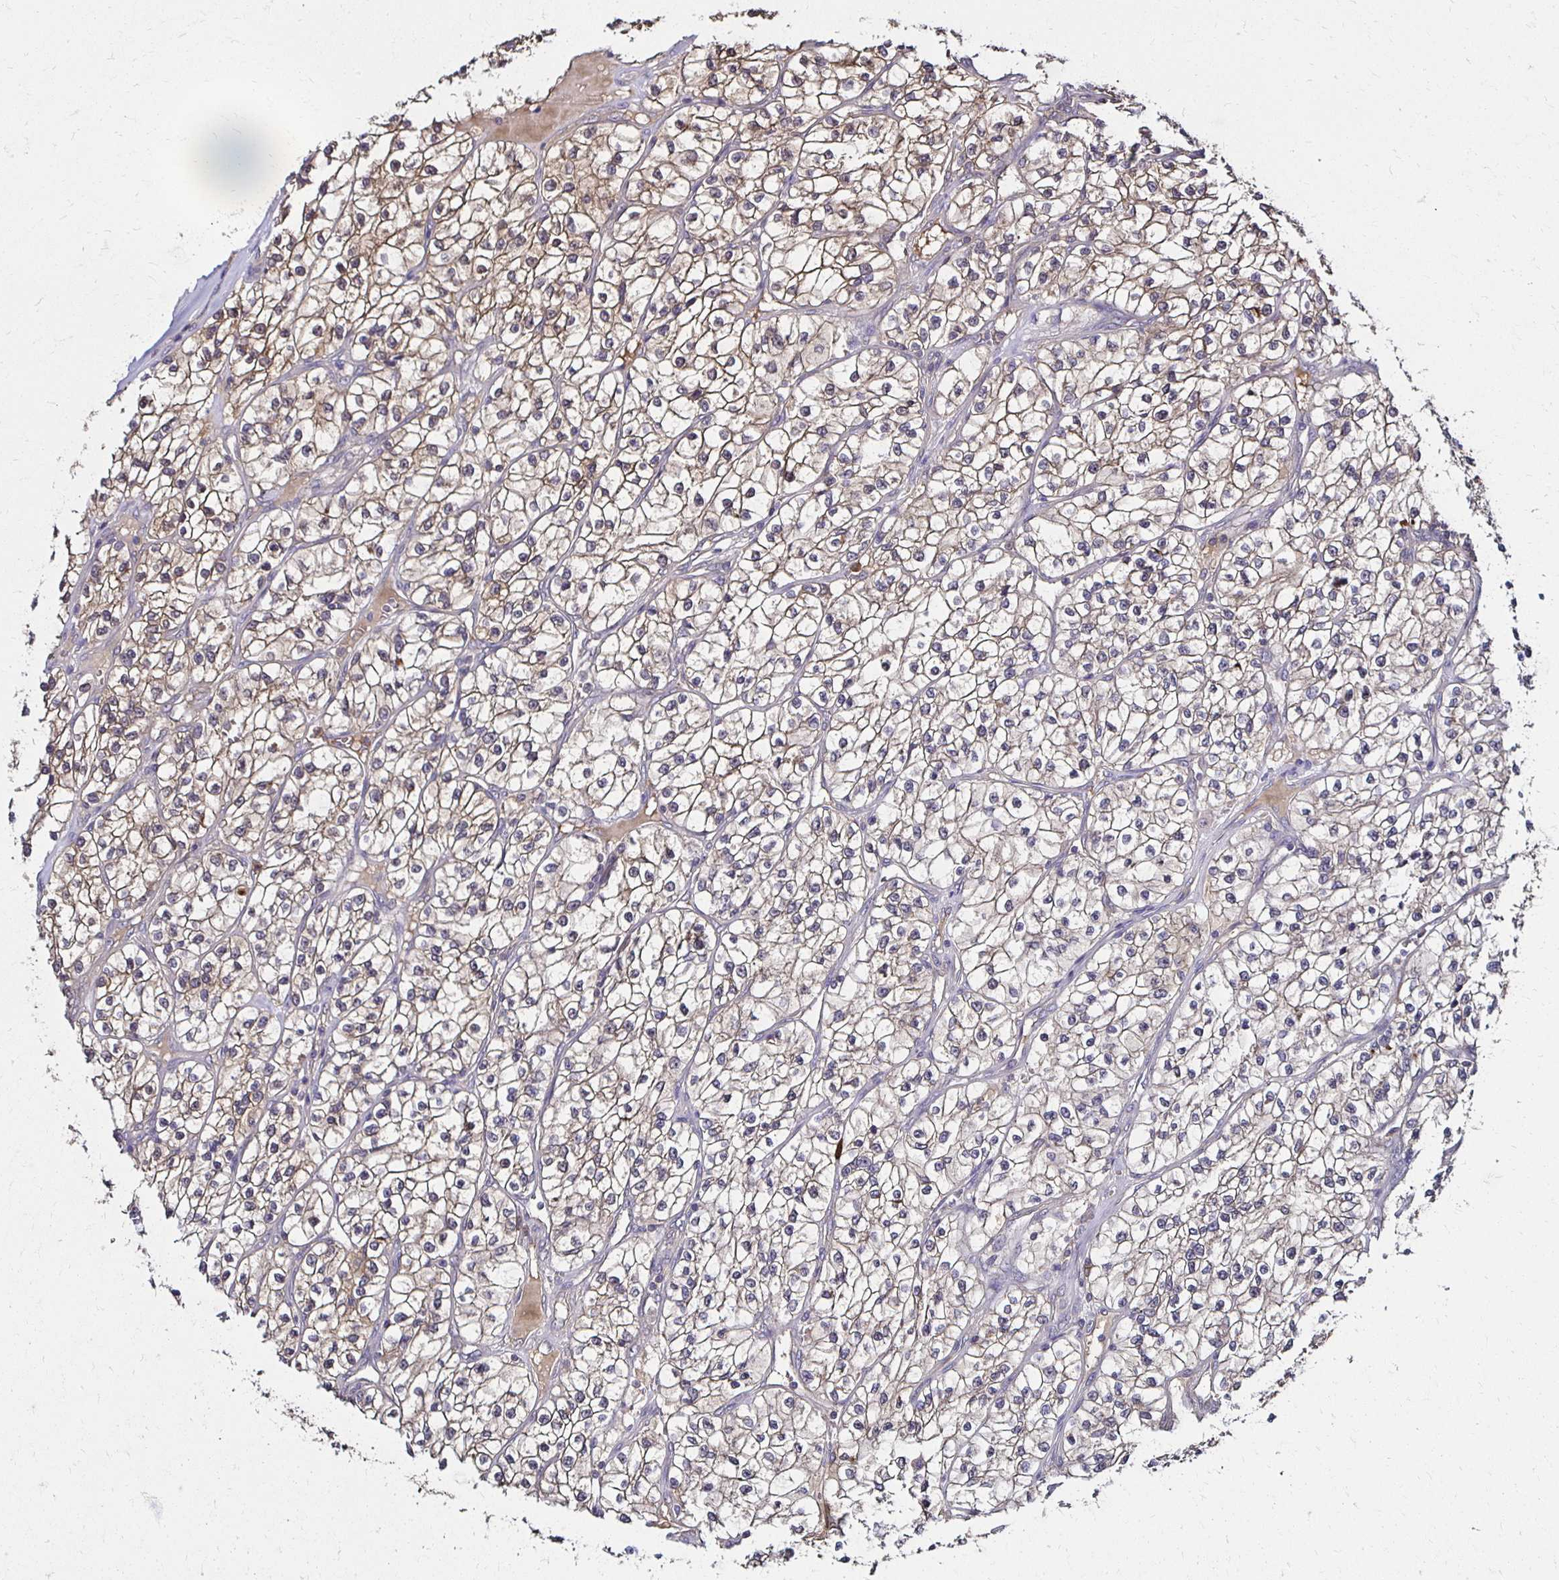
{"staining": {"intensity": "weak", "quantity": "25%-75%", "location": "cytoplasmic/membranous"}, "tissue": "renal cancer", "cell_type": "Tumor cells", "image_type": "cancer", "snomed": [{"axis": "morphology", "description": "Adenocarcinoma, NOS"}, {"axis": "topography", "description": "Kidney"}], "caption": "A high-resolution photomicrograph shows immunohistochemistry (IHC) staining of adenocarcinoma (renal), which shows weak cytoplasmic/membranous positivity in approximately 25%-75% of tumor cells.", "gene": "TXN", "patient": {"sex": "female", "age": 57}}